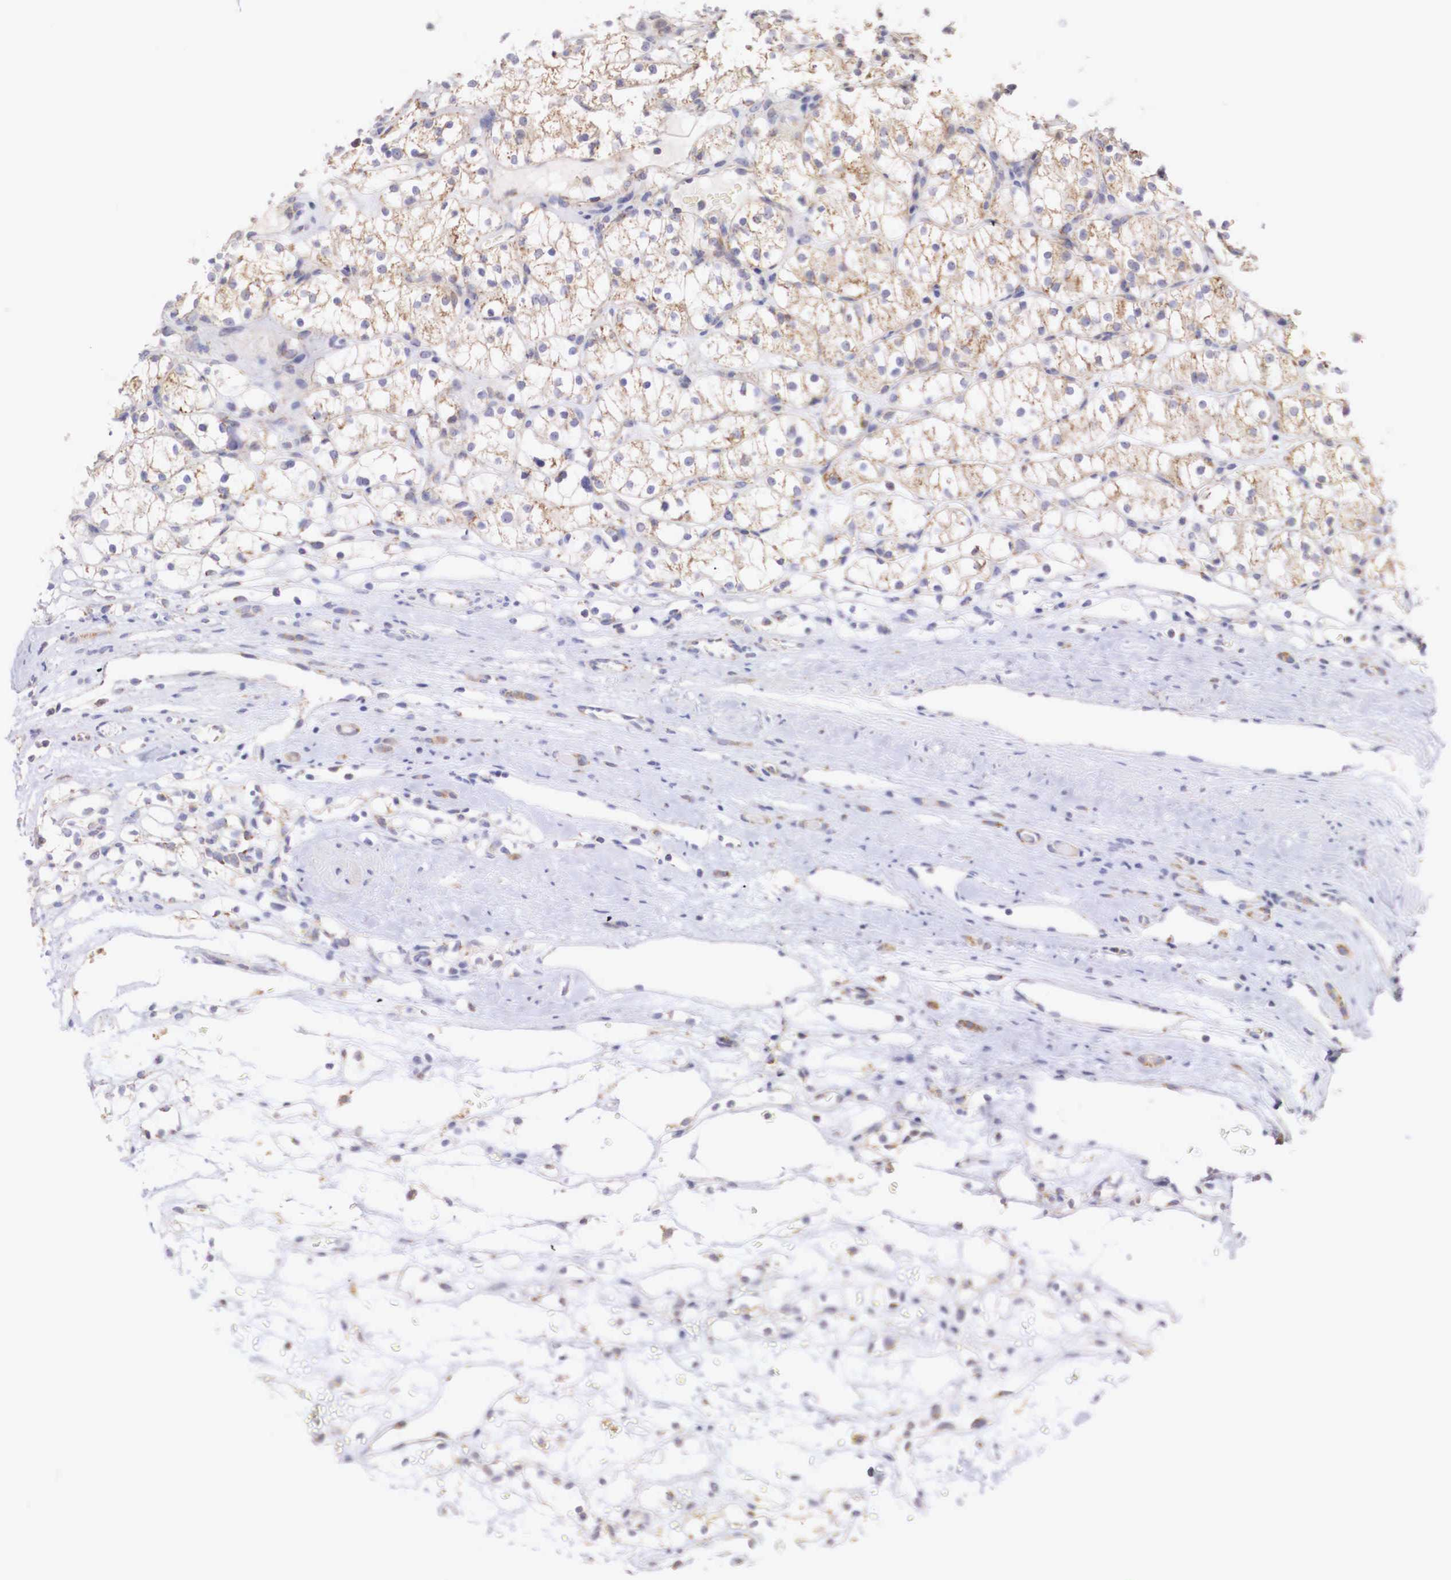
{"staining": {"intensity": "weak", "quantity": ">75%", "location": "cytoplasmic/membranous"}, "tissue": "renal cancer", "cell_type": "Tumor cells", "image_type": "cancer", "snomed": [{"axis": "morphology", "description": "Adenocarcinoma, NOS"}, {"axis": "topography", "description": "Kidney"}], "caption": "IHC (DAB (3,3'-diaminobenzidine)) staining of human renal adenocarcinoma displays weak cytoplasmic/membranous protein expression in approximately >75% of tumor cells. (brown staining indicates protein expression, while blue staining denotes nuclei).", "gene": "XPNPEP3", "patient": {"sex": "female", "age": 60}}